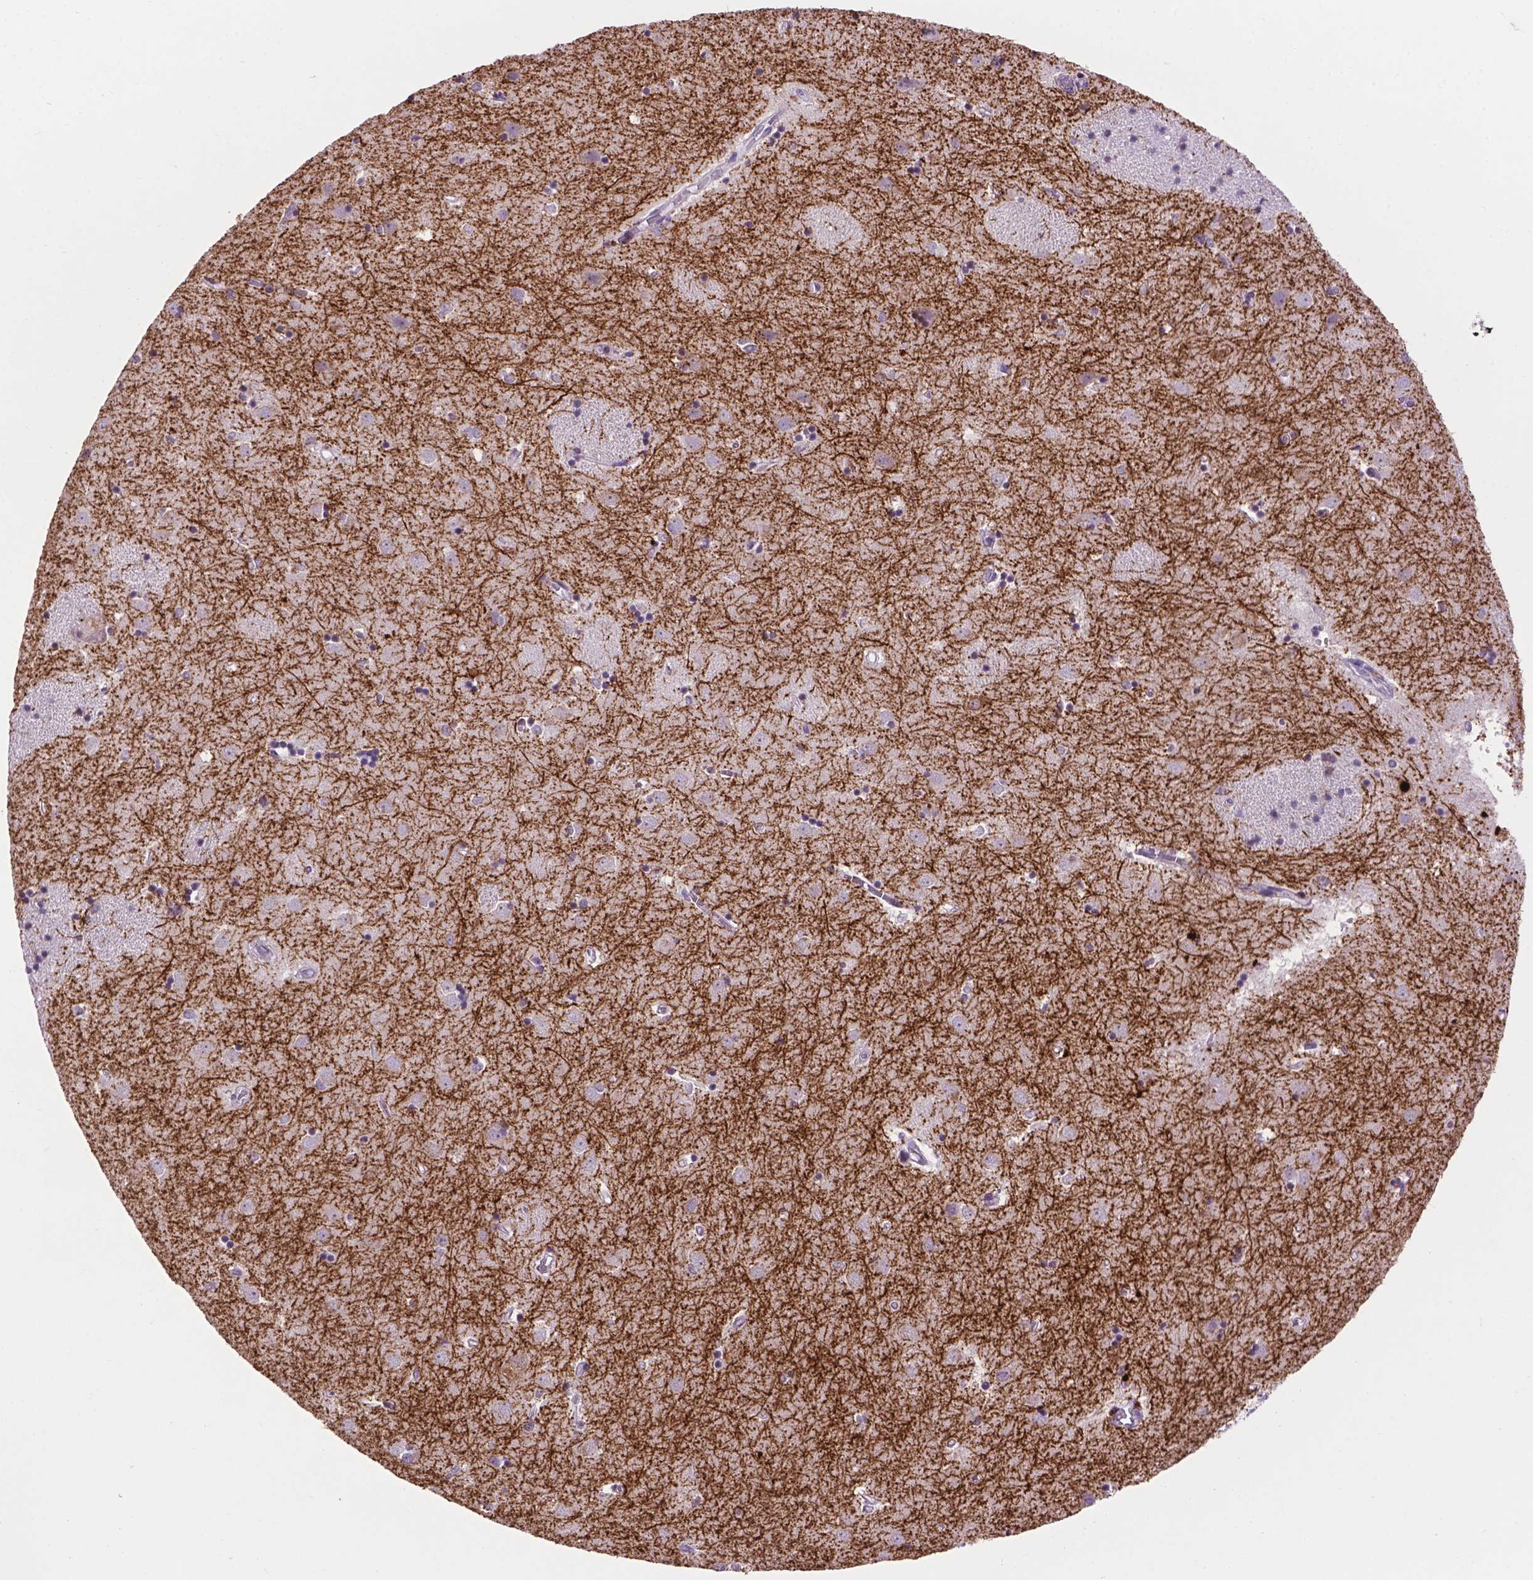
{"staining": {"intensity": "negative", "quantity": "none", "location": "none"}, "tissue": "caudate", "cell_type": "Glial cells", "image_type": "normal", "snomed": [{"axis": "morphology", "description": "Normal tissue, NOS"}, {"axis": "topography", "description": "Lateral ventricle wall"}], "caption": "Immunohistochemistry (IHC) micrograph of unremarkable caudate stained for a protein (brown), which shows no expression in glial cells. (Stains: DAB immunohistochemistry with hematoxylin counter stain, Microscopy: brightfield microscopy at high magnification).", "gene": "TH", "patient": {"sex": "male", "age": 54}}